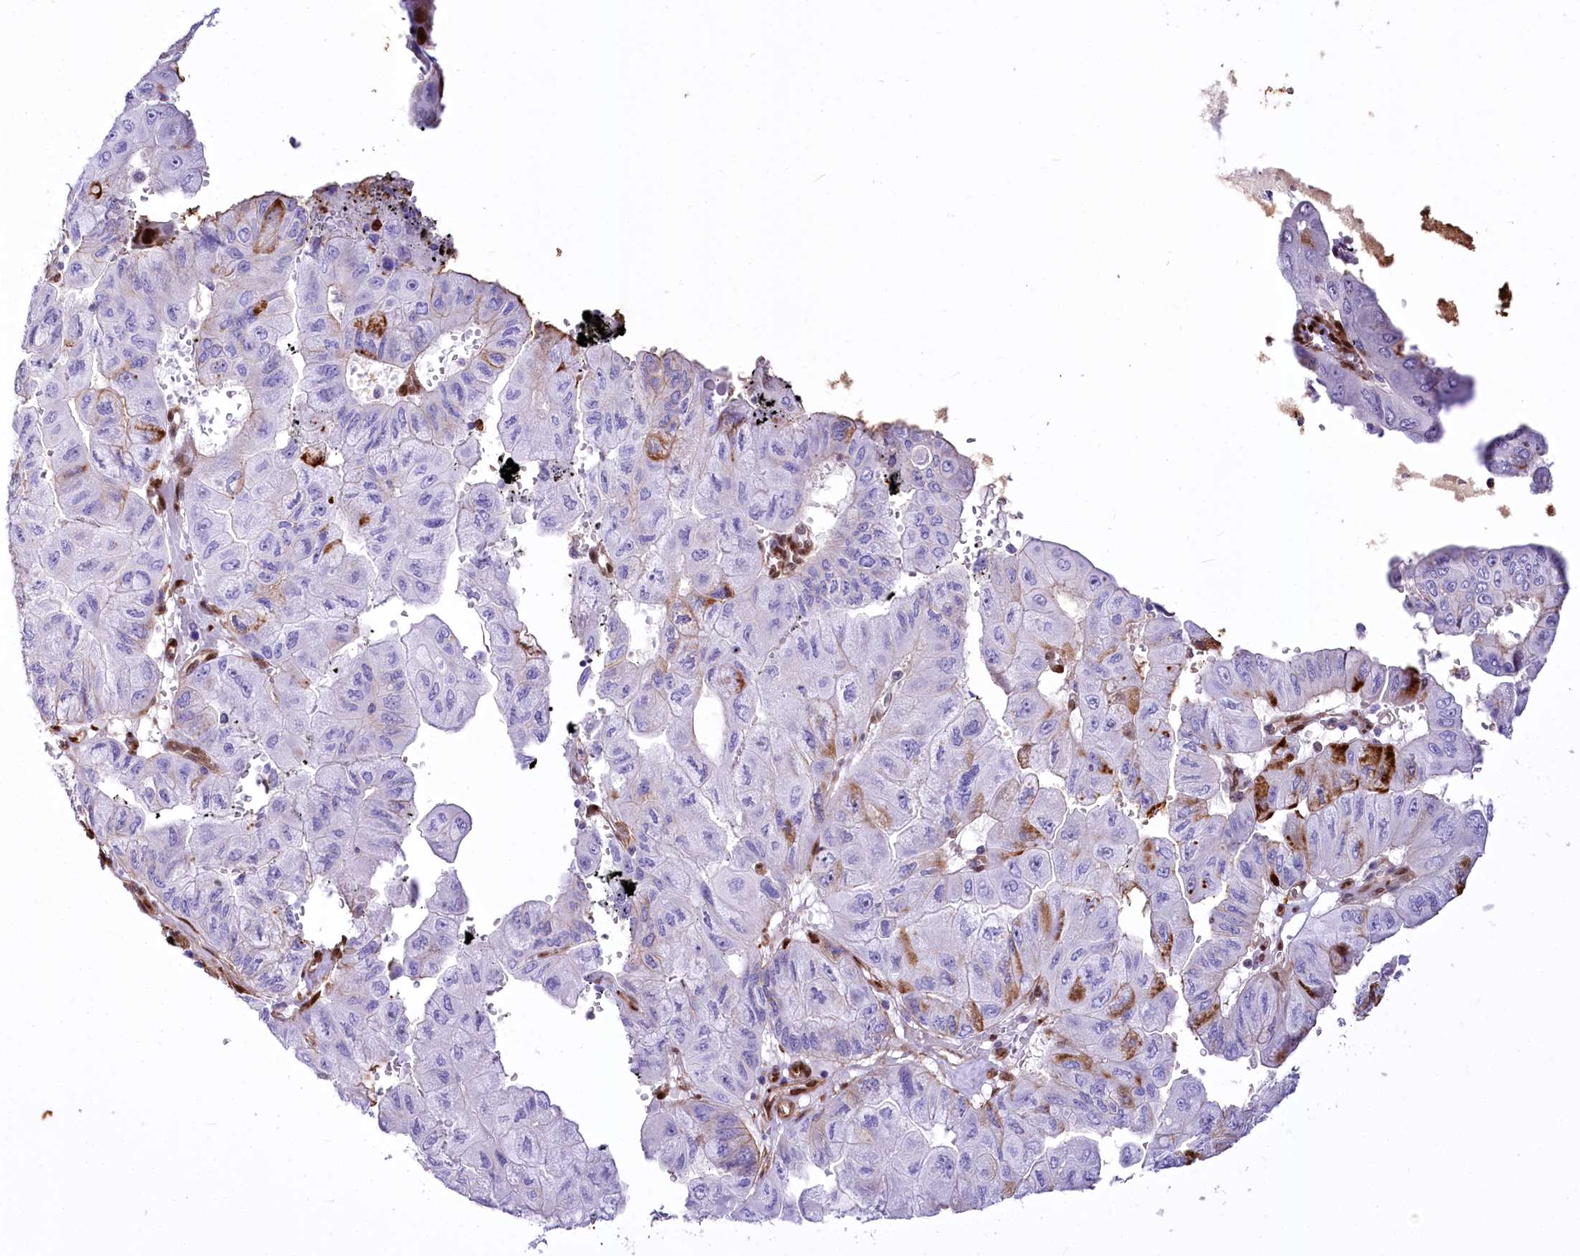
{"staining": {"intensity": "strong", "quantity": "<25%", "location": "cytoplasmic/membranous"}, "tissue": "pancreatic cancer", "cell_type": "Tumor cells", "image_type": "cancer", "snomed": [{"axis": "morphology", "description": "Adenocarcinoma, NOS"}, {"axis": "topography", "description": "Pancreas"}], "caption": "Protein positivity by immunohistochemistry (IHC) shows strong cytoplasmic/membranous staining in about <25% of tumor cells in pancreatic cancer (adenocarcinoma).", "gene": "PTMS", "patient": {"sex": "male", "age": 51}}